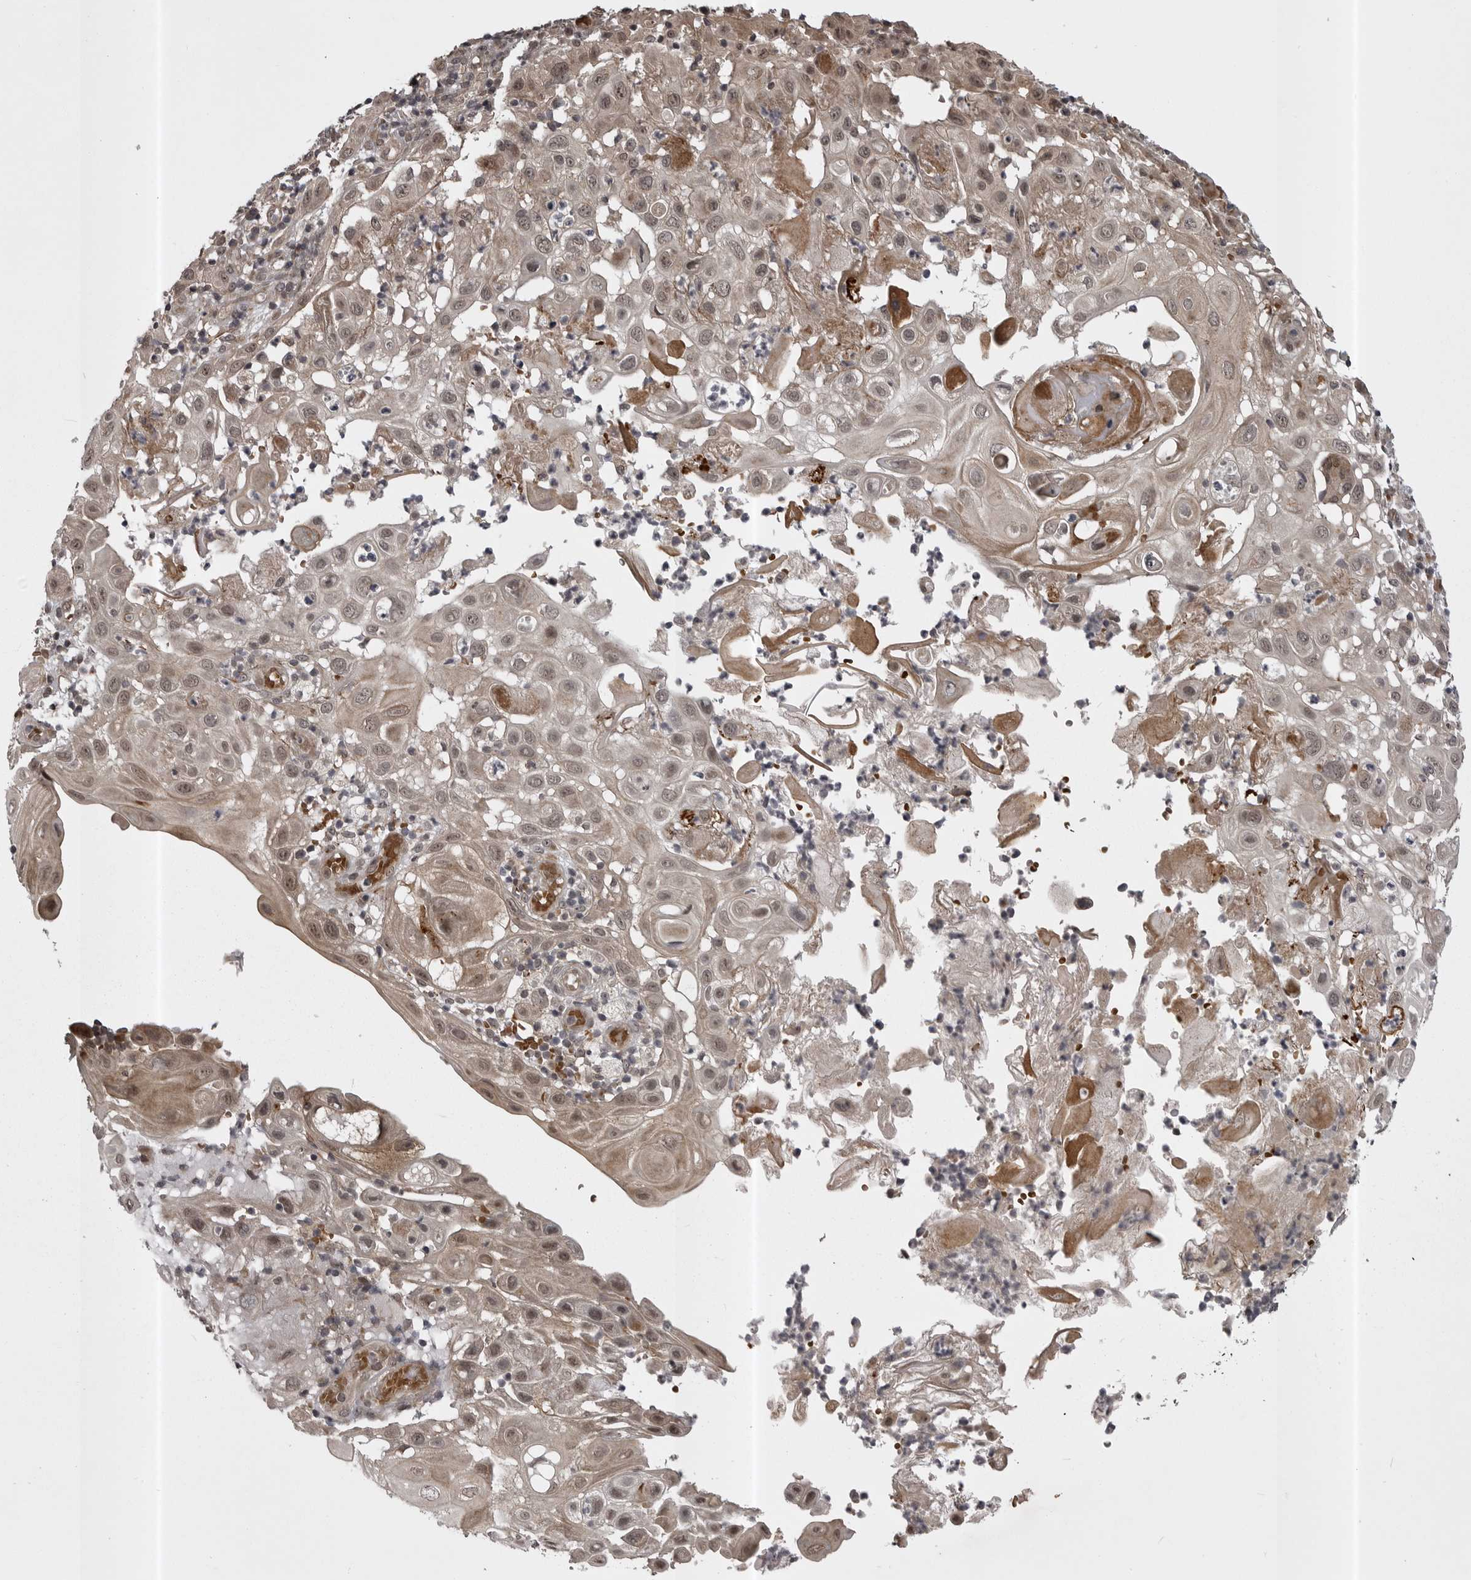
{"staining": {"intensity": "weak", "quantity": ">75%", "location": "cytoplasmic/membranous"}, "tissue": "skin cancer", "cell_type": "Tumor cells", "image_type": "cancer", "snomed": [{"axis": "morphology", "description": "Normal tissue, NOS"}, {"axis": "morphology", "description": "Squamous cell carcinoma, NOS"}, {"axis": "topography", "description": "Skin"}], "caption": "Protein staining of skin cancer tissue demonstrates weak cytoplasmic/membranous expression in approximately >75% of tumor cells.", "gene": "SNX16", "patient": {"sex": "female", "age": 96}}